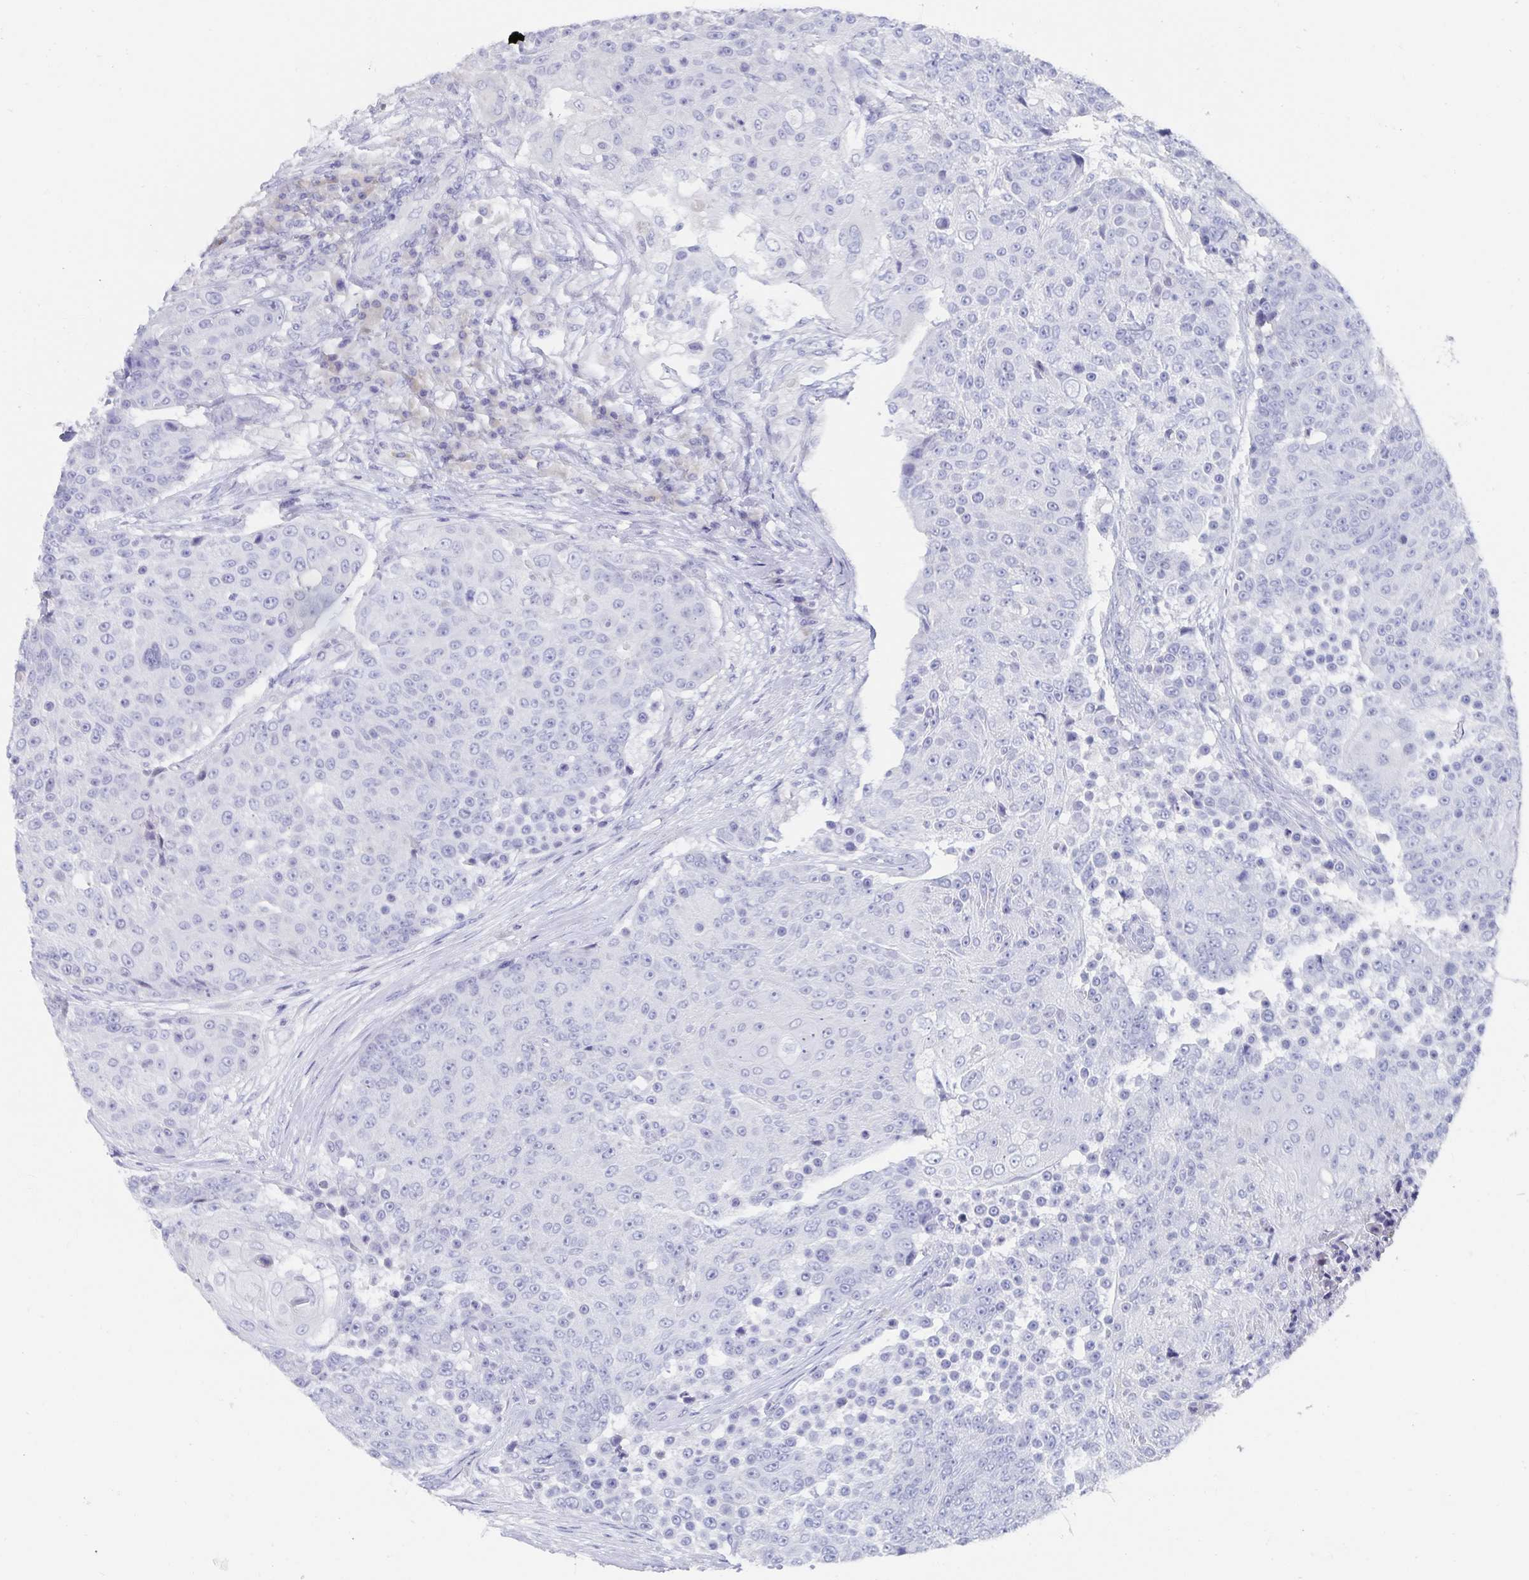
{"staining": {"intensity": "negative", "quantity": "none", "location": "none"}, "tissue": "urothelial cancer", "cell_type": "Tumor cells", "image_type": "cancer", "snomed": [{"axis": "morphology", "description": "Urothelial carcinoma, High grade"}, {"axis": "topography", "description": "Urinary bladder"}], "caption": "High-grade urothelial carcinoma stained for a protein using immunohistochemistry (IHC) exhibits no expression tumor cells.", "gene": "CFAP69", "patient": {"sex": "female", "age": 63}}